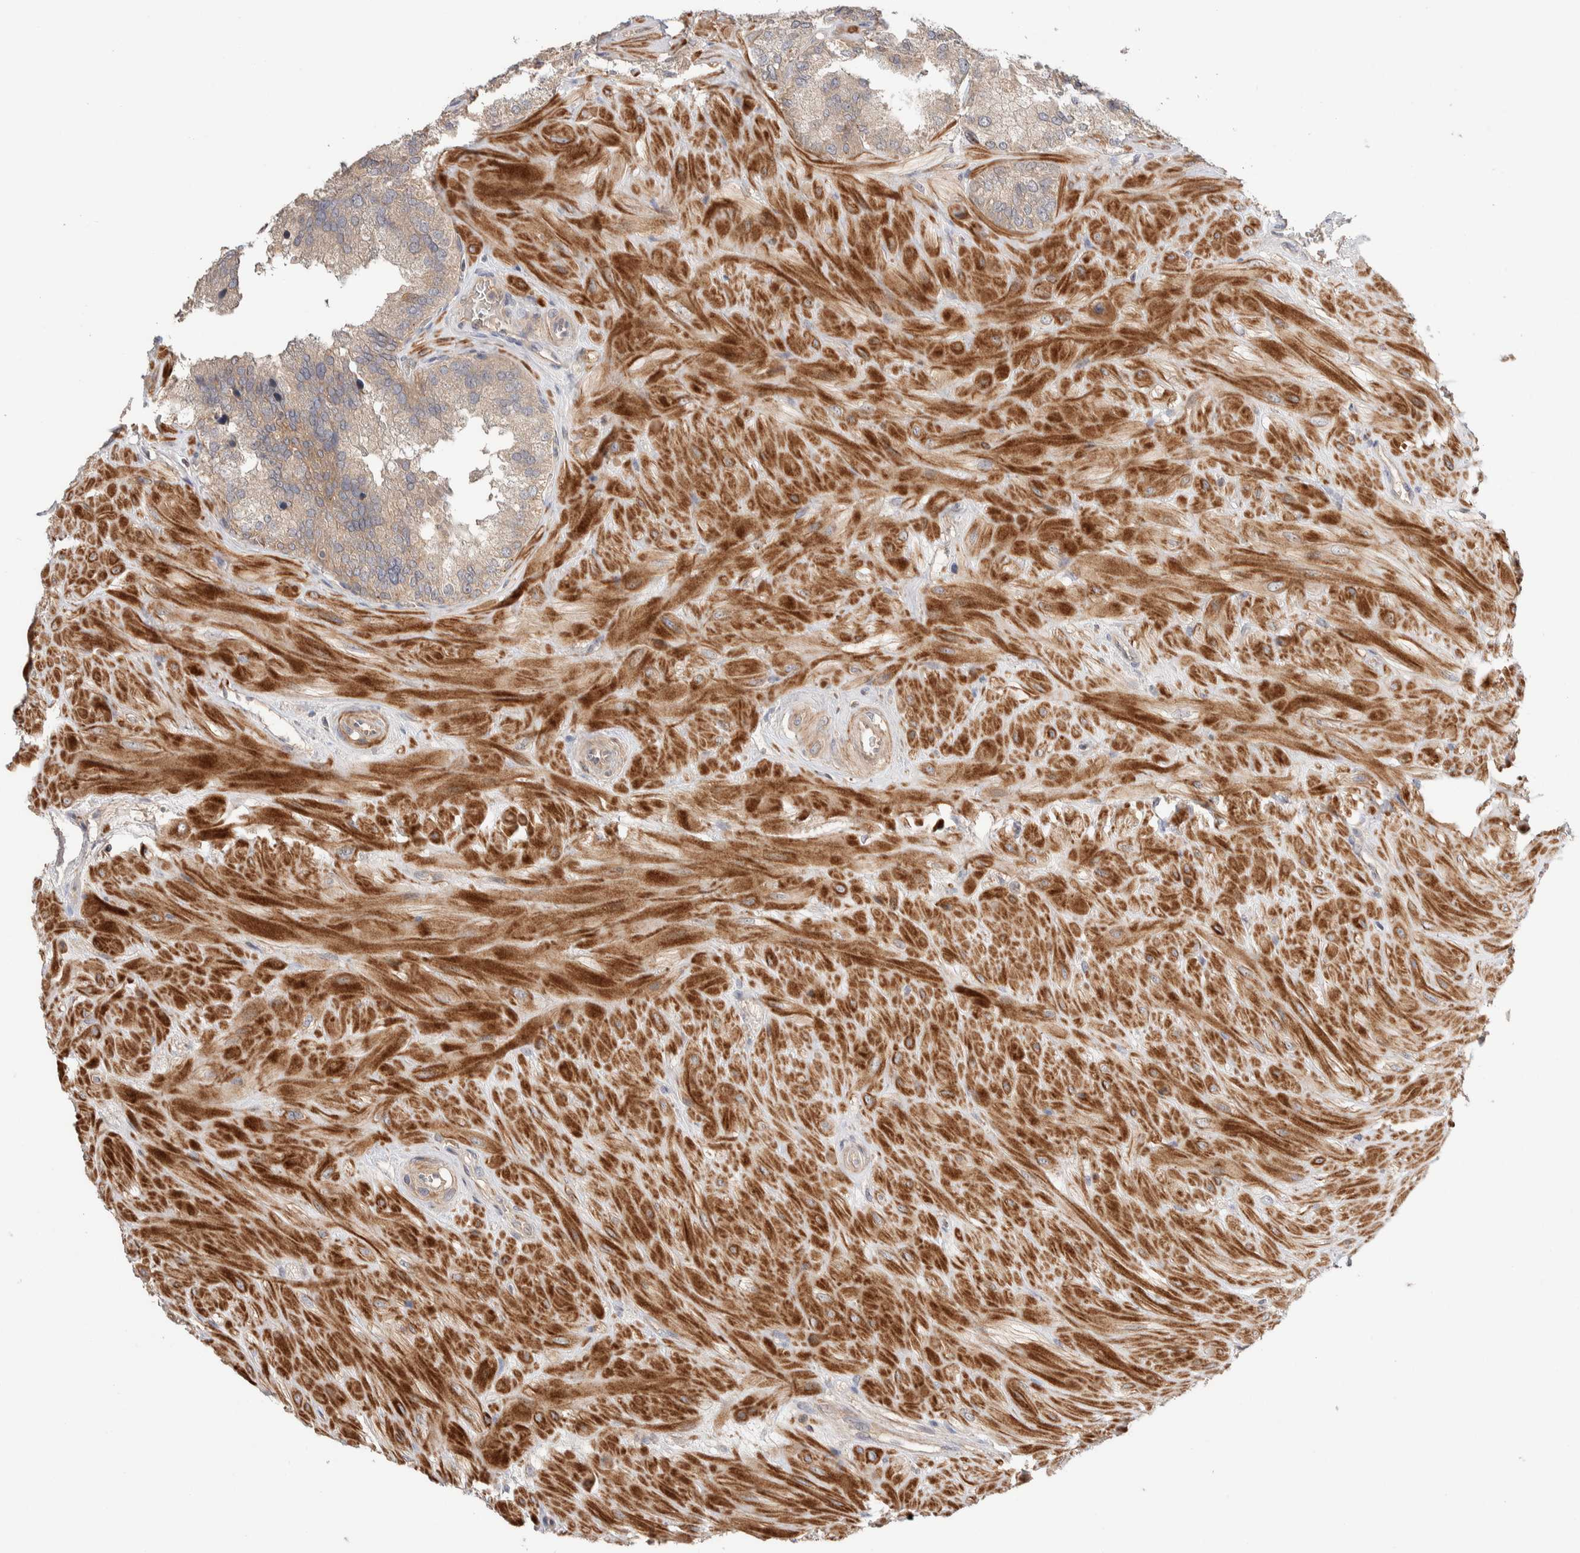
{"staining": {"intensity": "weak", "quantity": "<25%", "location": "cytoplasmic/membranous"}, "tissue": "seminal vesicle", "cell_type": "Glandular cells", "image_type": "normal", "snomed": [{"axis": "morphology", "description": "Normal tissue, NOS"}, {"axis": "topography", "description": "Prostate"}, {"axis": "topography", "description": "Seminal veicle"}], "caption": "The photomicrograph displays no significant expression in glandular cells of seminal vesicle.", "gene": "WDR91", "patient": {"sex": "male", "age": 51}}